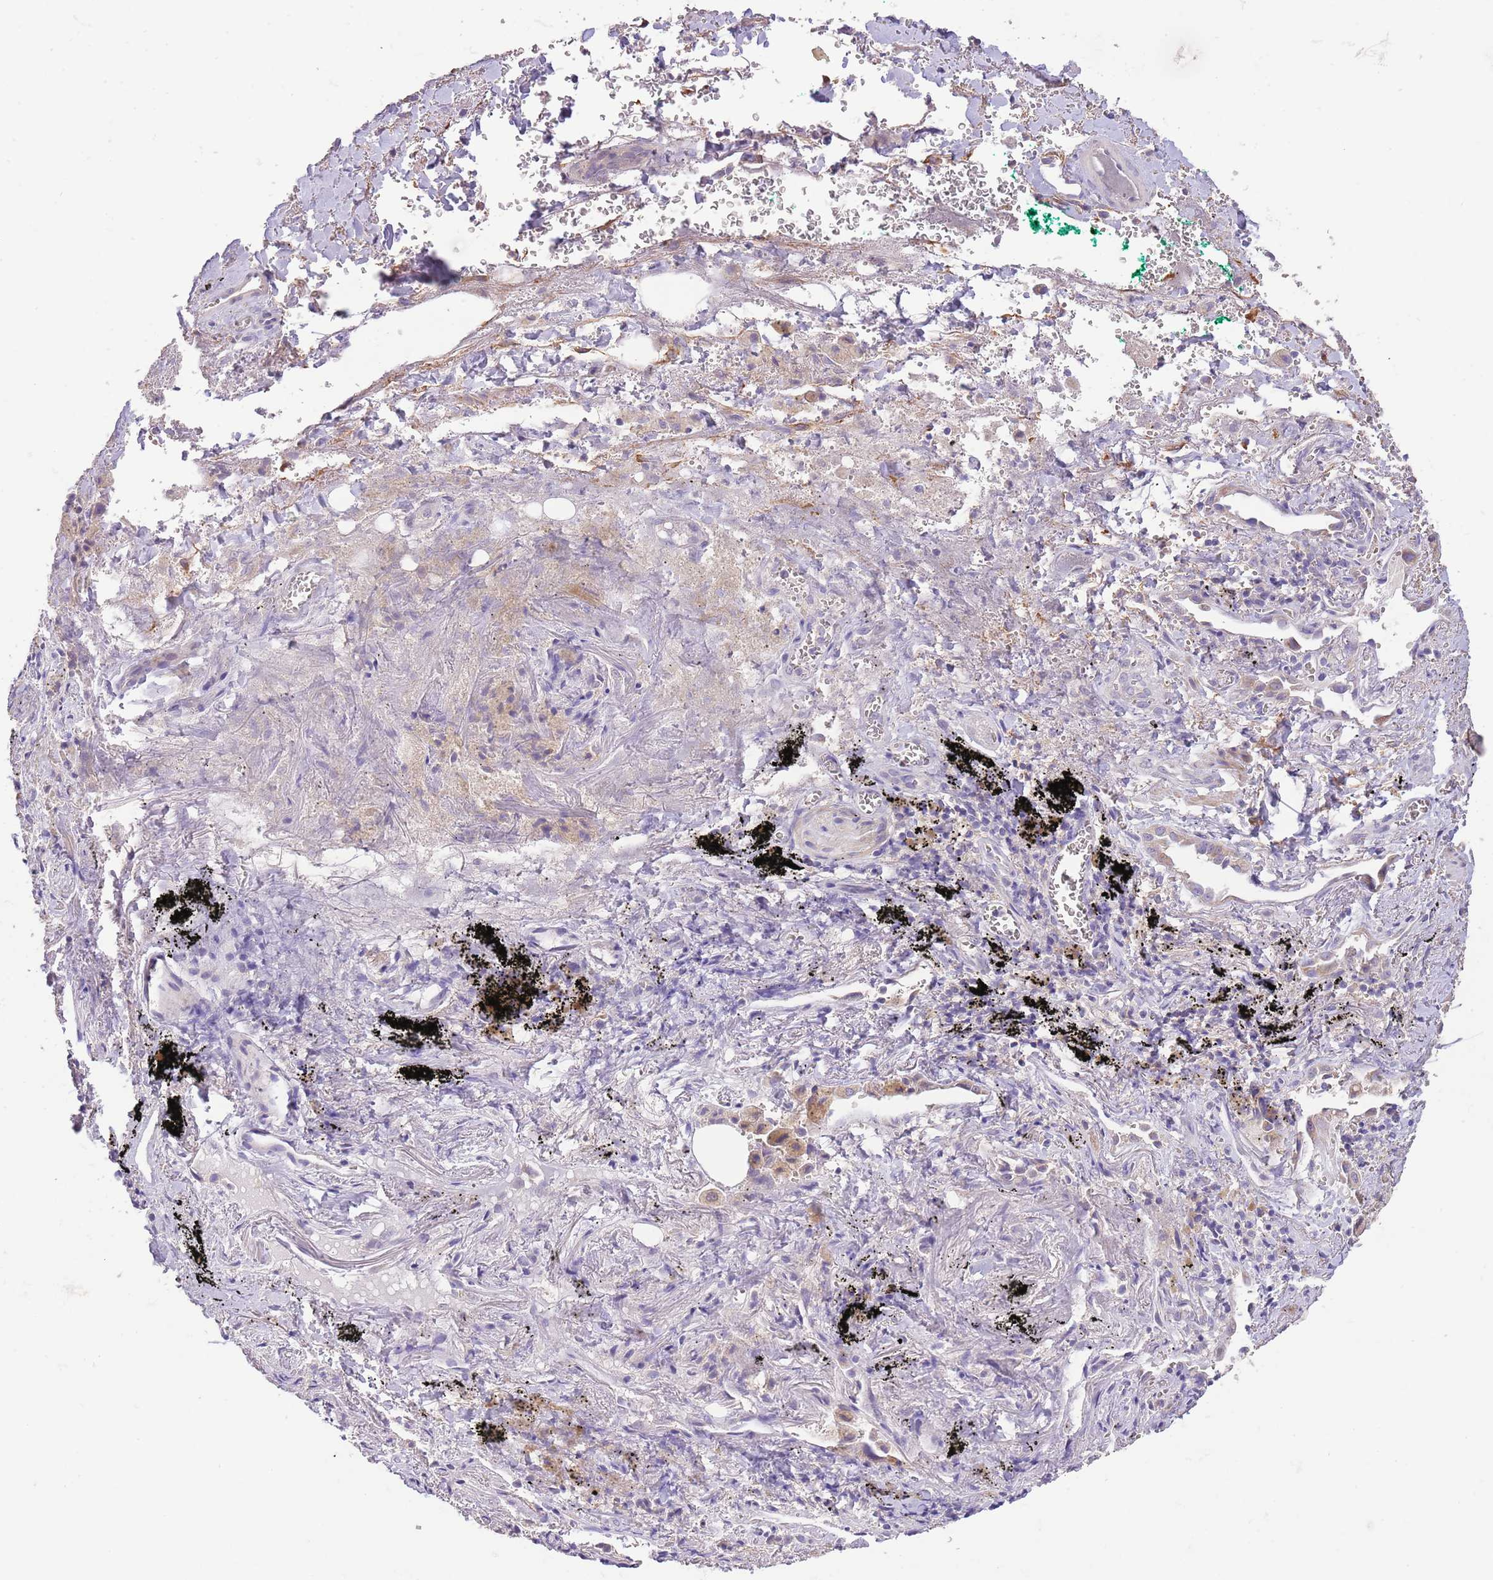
{"staining": {"intensity": "negative", "quantity": "none", "location": "none"}, "tissue": "adipose tissue", "cell_type": "Adipocytes", "image_type": "normal", "snomed": [{"axis": "morphology", "description": "Normal tissue, NOS"}, {"axis": "topography", "description": "Cartilage tissue"}], "caption": "Normal adipose tissue was stained to show a protein in brown. There is no significant positivity in adipocytes. The staining is performed using DAB brown chromogen with nuclei counter-stained in using hematoxylin.", "gene": "ZNF658", "patient": {"sex": "male", "age": 66}}